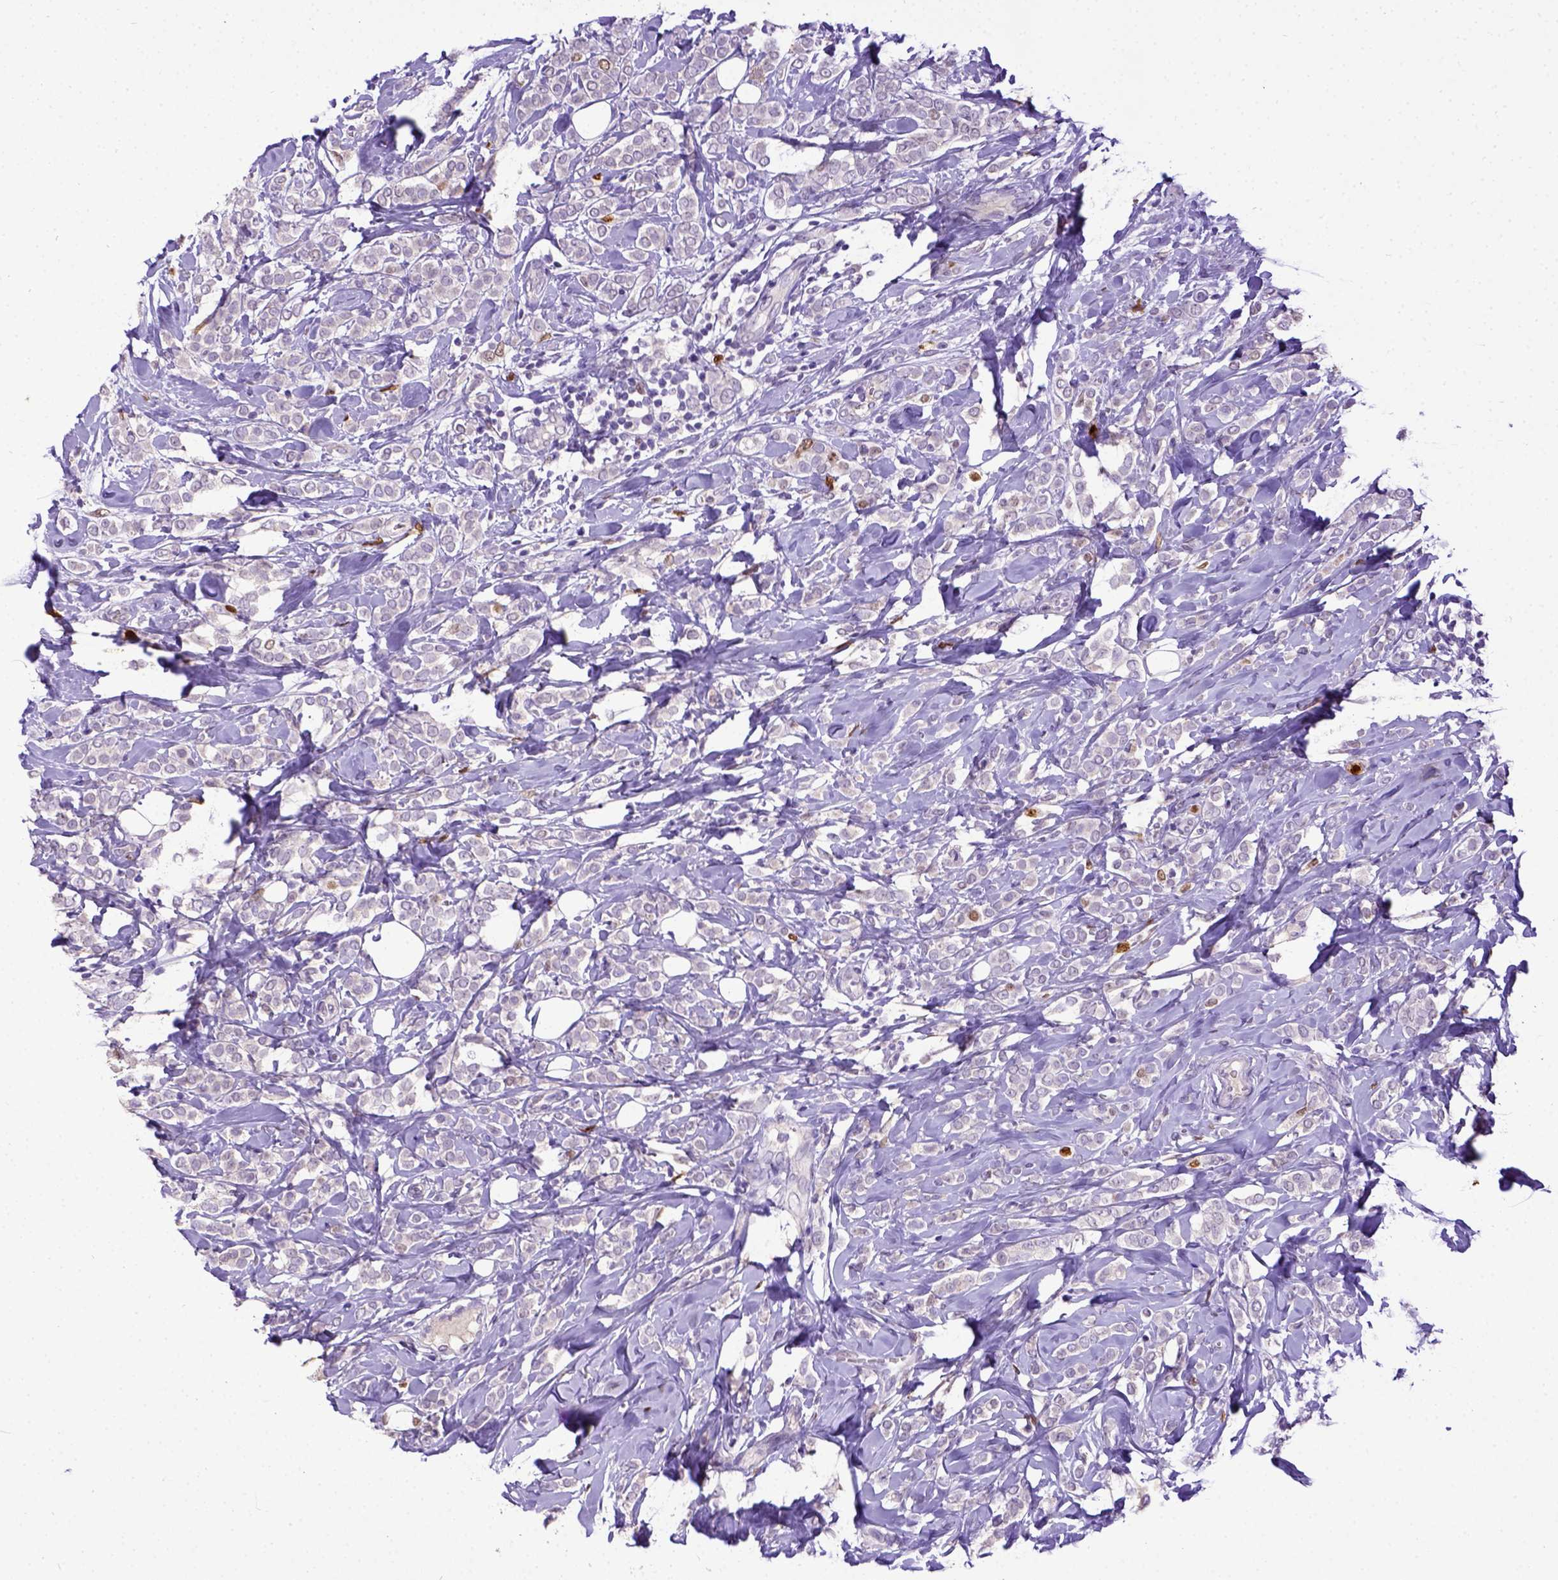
{"staining": {"intensity": "negative", "quantity": "none", "location": "none"}, "tissue": "breast cancer", "cell_type": "Tumor cells", "image_type": "cancer", "snomed": [{"axis": "morphology", "description": "Lobular carcinoma"}, {"axis": "topography", "description": "Breast"}], "caption": "Immunohistochemistry histopathology image of neoplastic tissue: human breast cancer (lobular carcinoma) stained with DAB (3,3'-diaminobenzidine) exhibits no significant protein positivity in tumor cells. (DAB IHC visualized using brightfield microscopy, high magnification).", "gene": "CDKN1A", "patient": {"sex": "female", "age": 49}}